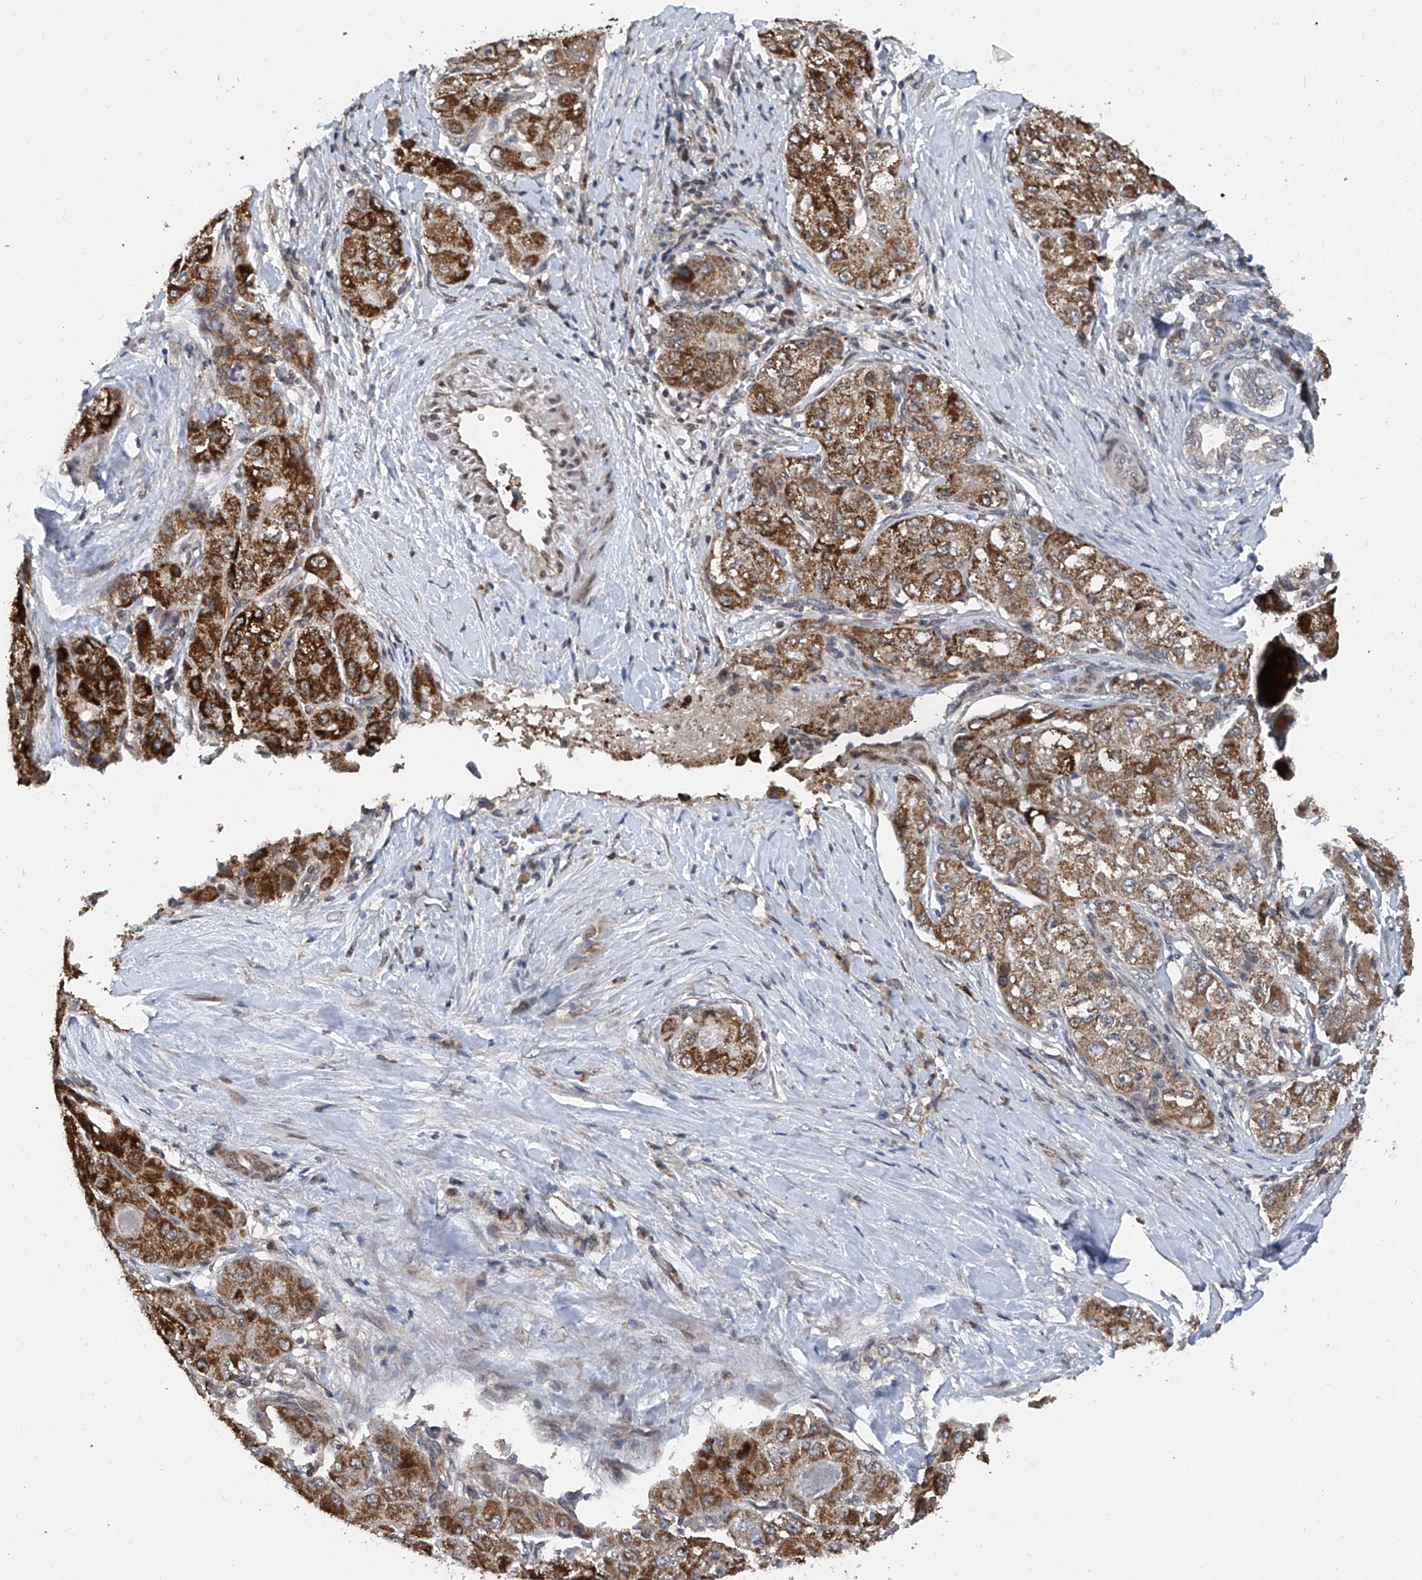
{"staining": {"intensity": "strong", "quantity": ">75%", "location": "cytoplasmic/membranous"}, "tissue": "liver cancer", "cell_type": "Tumor cells", "image_type": "cancer", "snomed": [{"axis": "morphology", "description": "Carcinoma, Hepatocellular, NOS"}, {"axis": "topography", "description": "Liver"}], "caption": "Liver cancer (hepatocellular carcinoma) stained with a brown dye exhibits strong cytoplasmic/membranous positive positivity in about >75% of tumor cells.", "gene": "BCKDHB", "patient": {"sex": "male", "age": 80}}